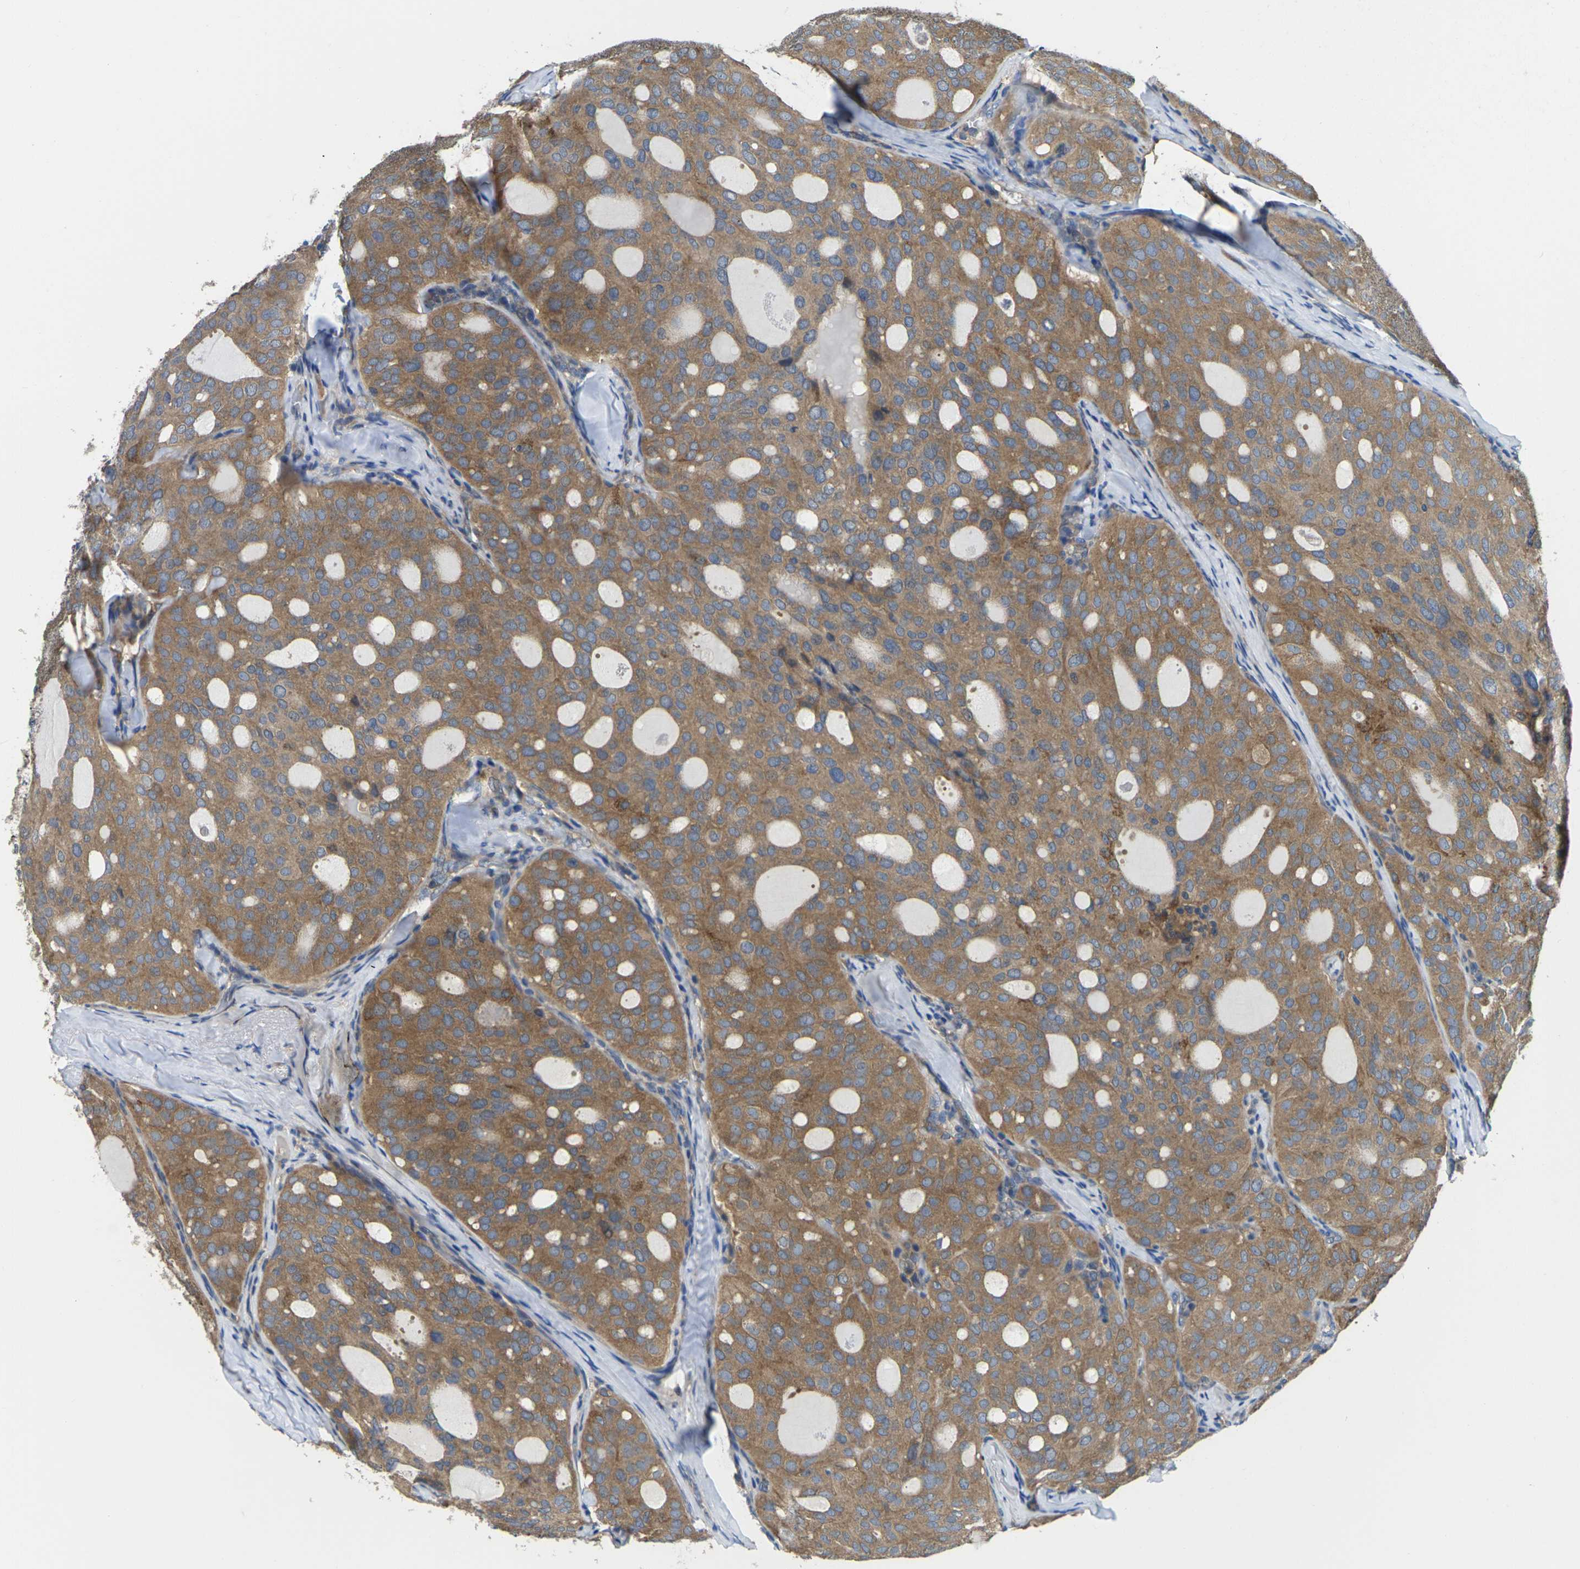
{"staining": {"intensity": "moderate", "quantity": ">75%", "location": "cytoplasmic/membranous"}, "tissue": "thyroid cancer", "cell_type": "Tumor cells", "image_type": "cancer", "snomed": [{"axis": "morphology", "description": "Follicular adenoma carcinoma, NOS"}, {"axis": "topography", "description": "Thyroid gland"}], "caption": "This micrograph demonstrates immunohistochemistry staining of thyroid follicular adenoma carcinoma, with medium moderate cytoplasmic/membranous positivity in about >75% of tumor cells.", "gene": "TMCC2", "patient": {"sex": "male", "age": 75}}